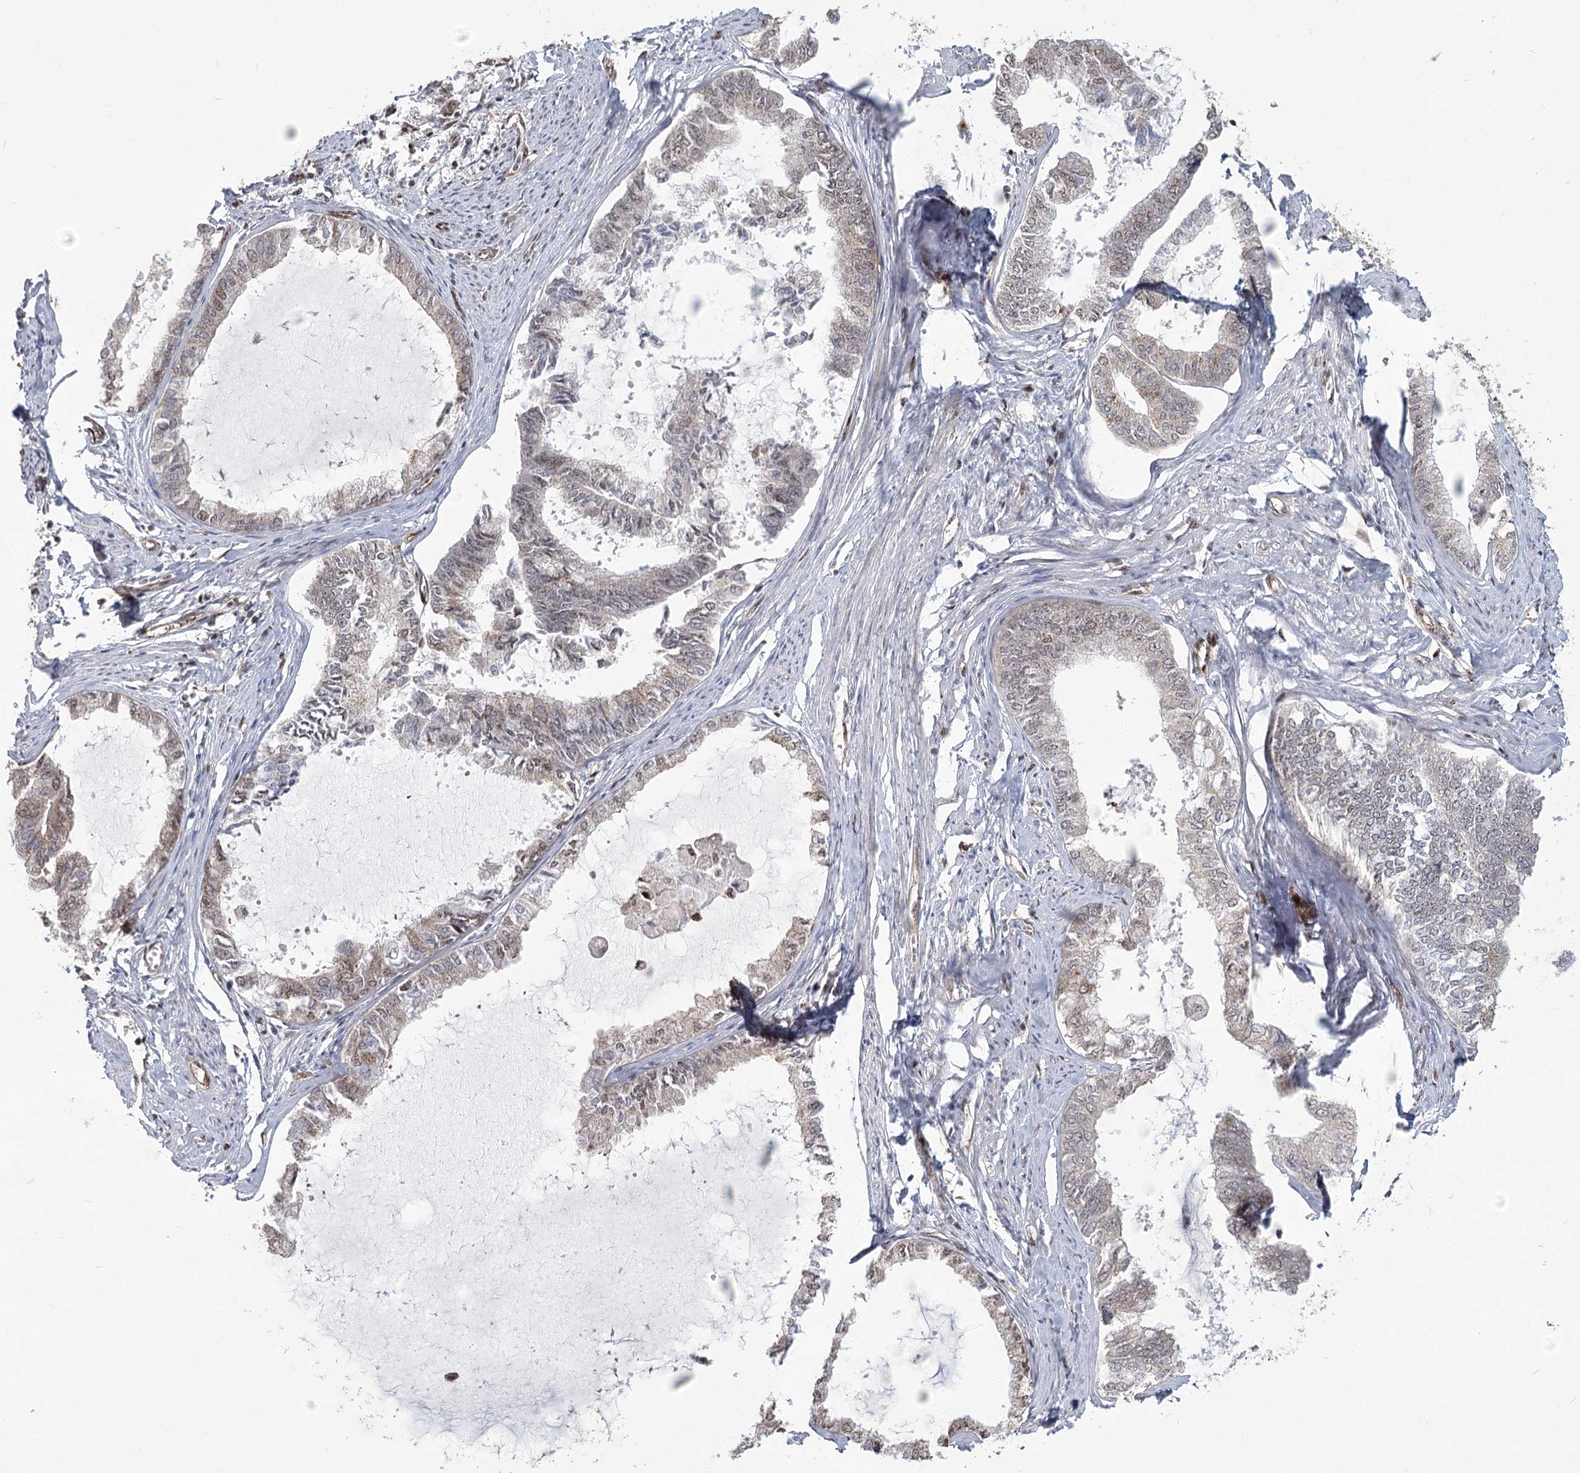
{"staining": {"intensity": "moderate", "quantity": "<25%", "location": "nuclear"}, "tissue": "endometrial cancer", "cell_type": "Tumor cells", "image_type": "cancer", "snomed": [{"axis": "morphology", "description": "Adenocarcinoma, NOS"}, {"axis": "topography", "description": "Endometrium"}], "caption": "Adenocarcinoma (endometrial) stained with a protein marker demonstrates moderate staining in tumor cells.", "gene": "PARM1", "patient": {"sex": "female", "age": 86}}